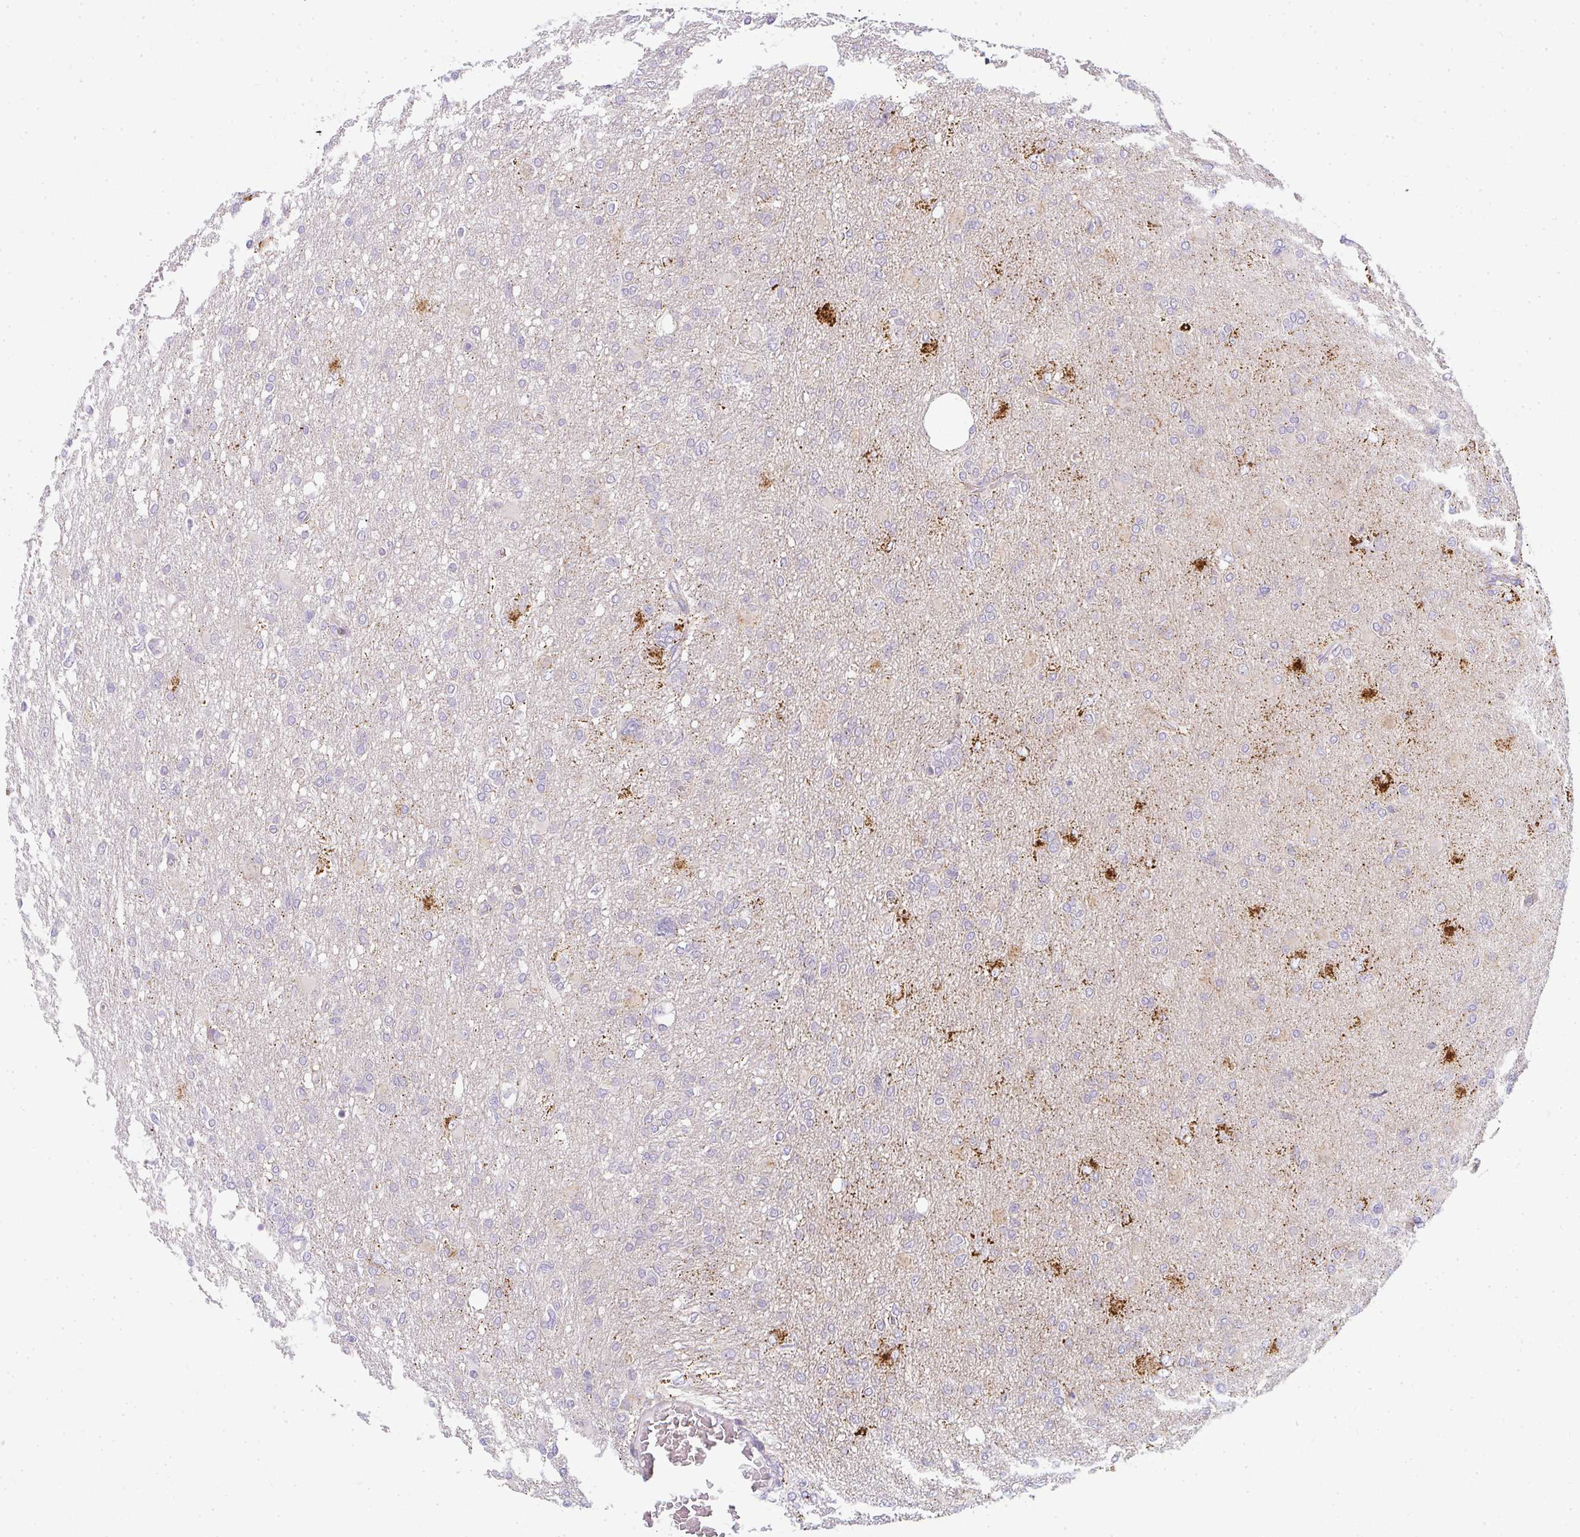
{"staining": {"intensity": "negative", "quantity": "none", "location": "none"}, "tissue": "glioma", "cell_type": "Tumor cells", "image_type": "cancer", "snomed": [{"axis": "morphology", "description": "Glioma, malignant, High grade"}, {"axis": "topography", "description": "Brain"}], "caption": "Malignant high-grade glioma was stained to show a protein in brown. There is no significant staining in tumor cells.", "gene": "PLA2G5", "patient": {"sex": "male", "age": 61}}